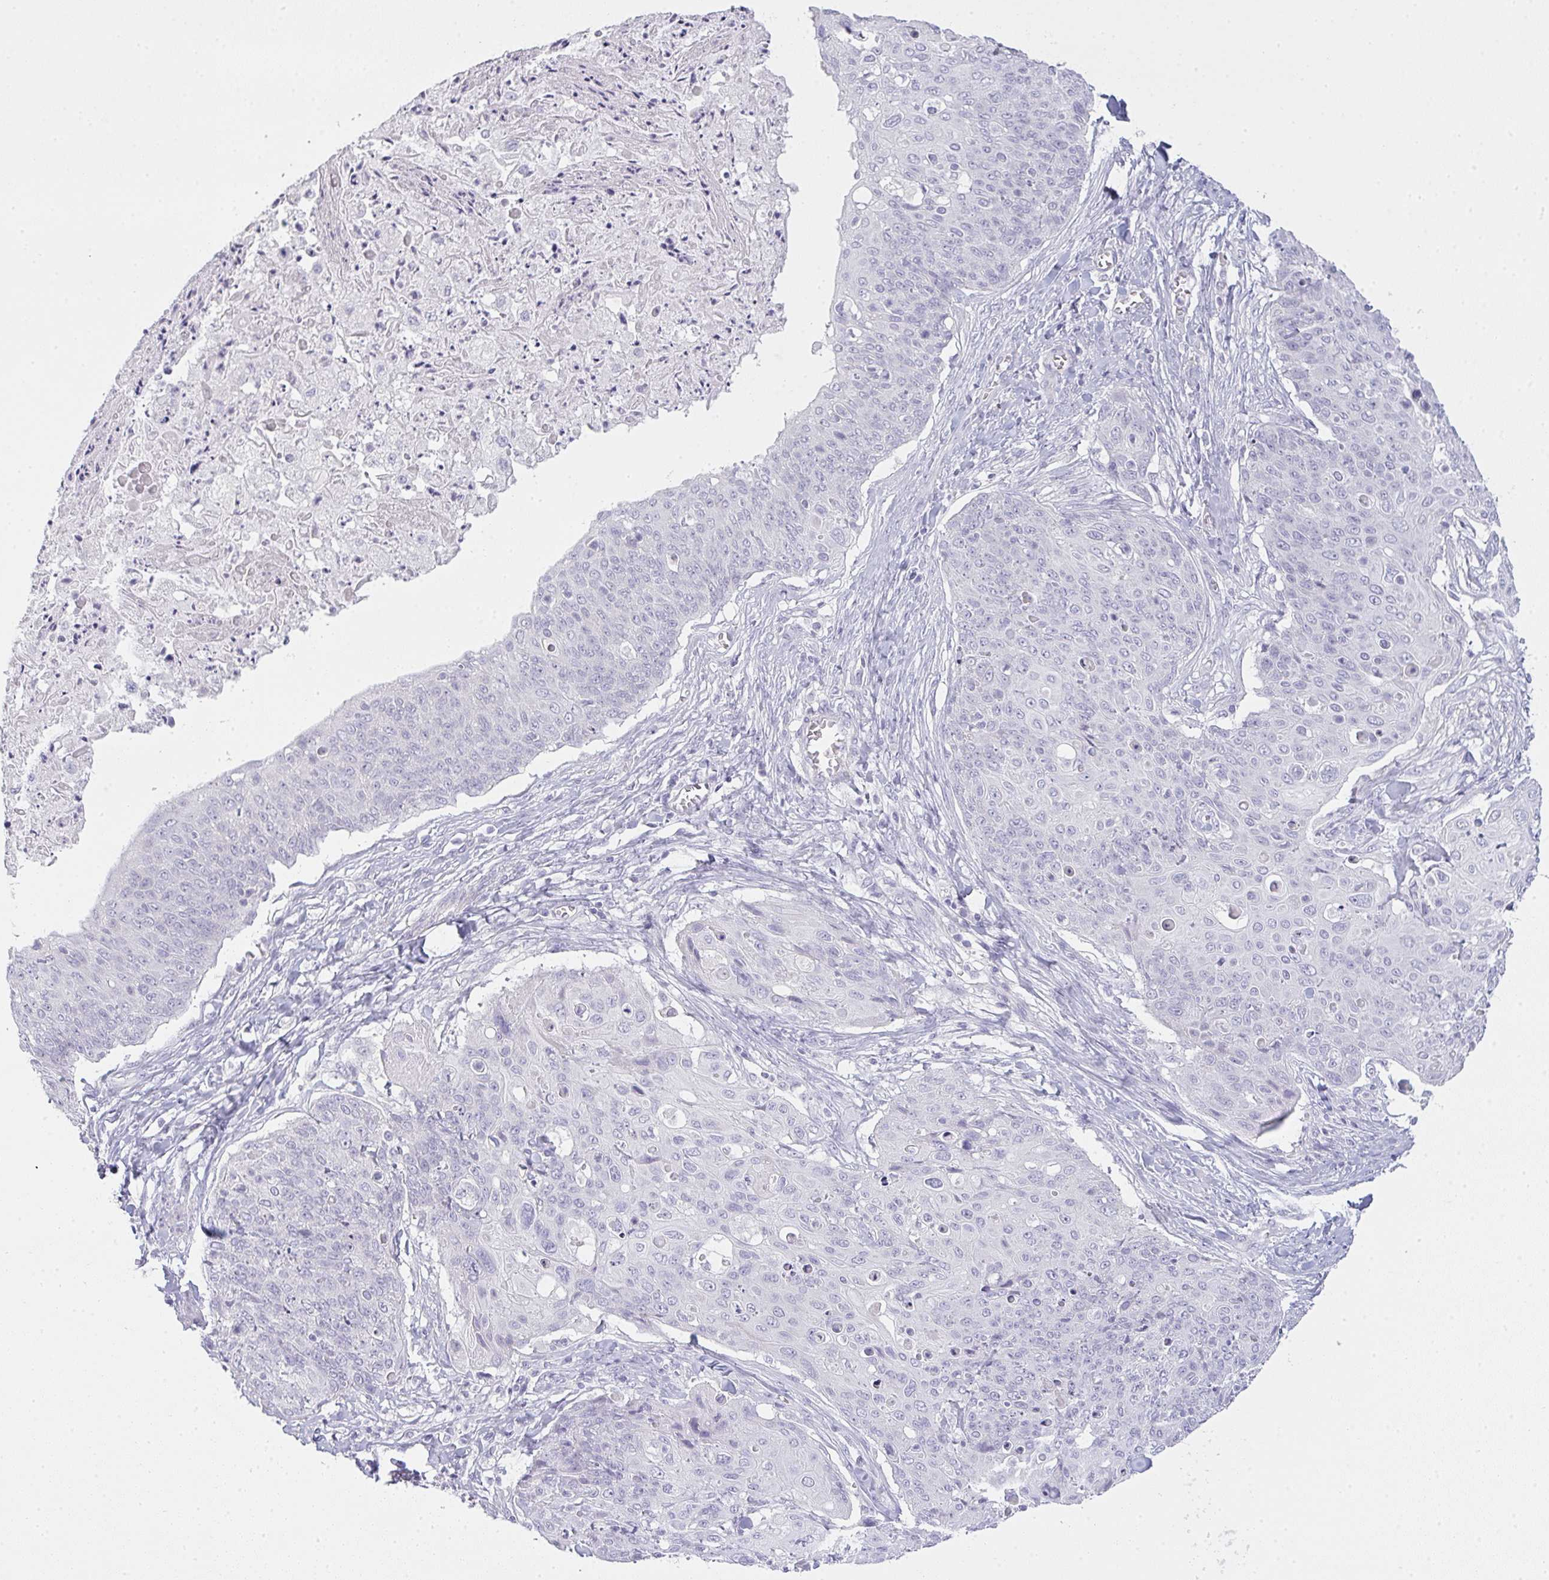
{"staining": {"intensity": "negative", "quantity": "none", "location": "none"}, "tissue": "skin cancer", "cell_type": "Tumor cells", "image_type": "cancer", "snomed": [{"axis": "morphology", "description": "Squamous cell carcinoma, NOS"}, {"axis": "topography", "description": "Skin"}, {"axis": "topography", "description": "Vulva"}], "caption": "Immunohistochemical staining of skin cancer reveals no significant staining in tumor cells.", "gene": "SIRPB2", "patient": {"sex": "female", "age": 85}}